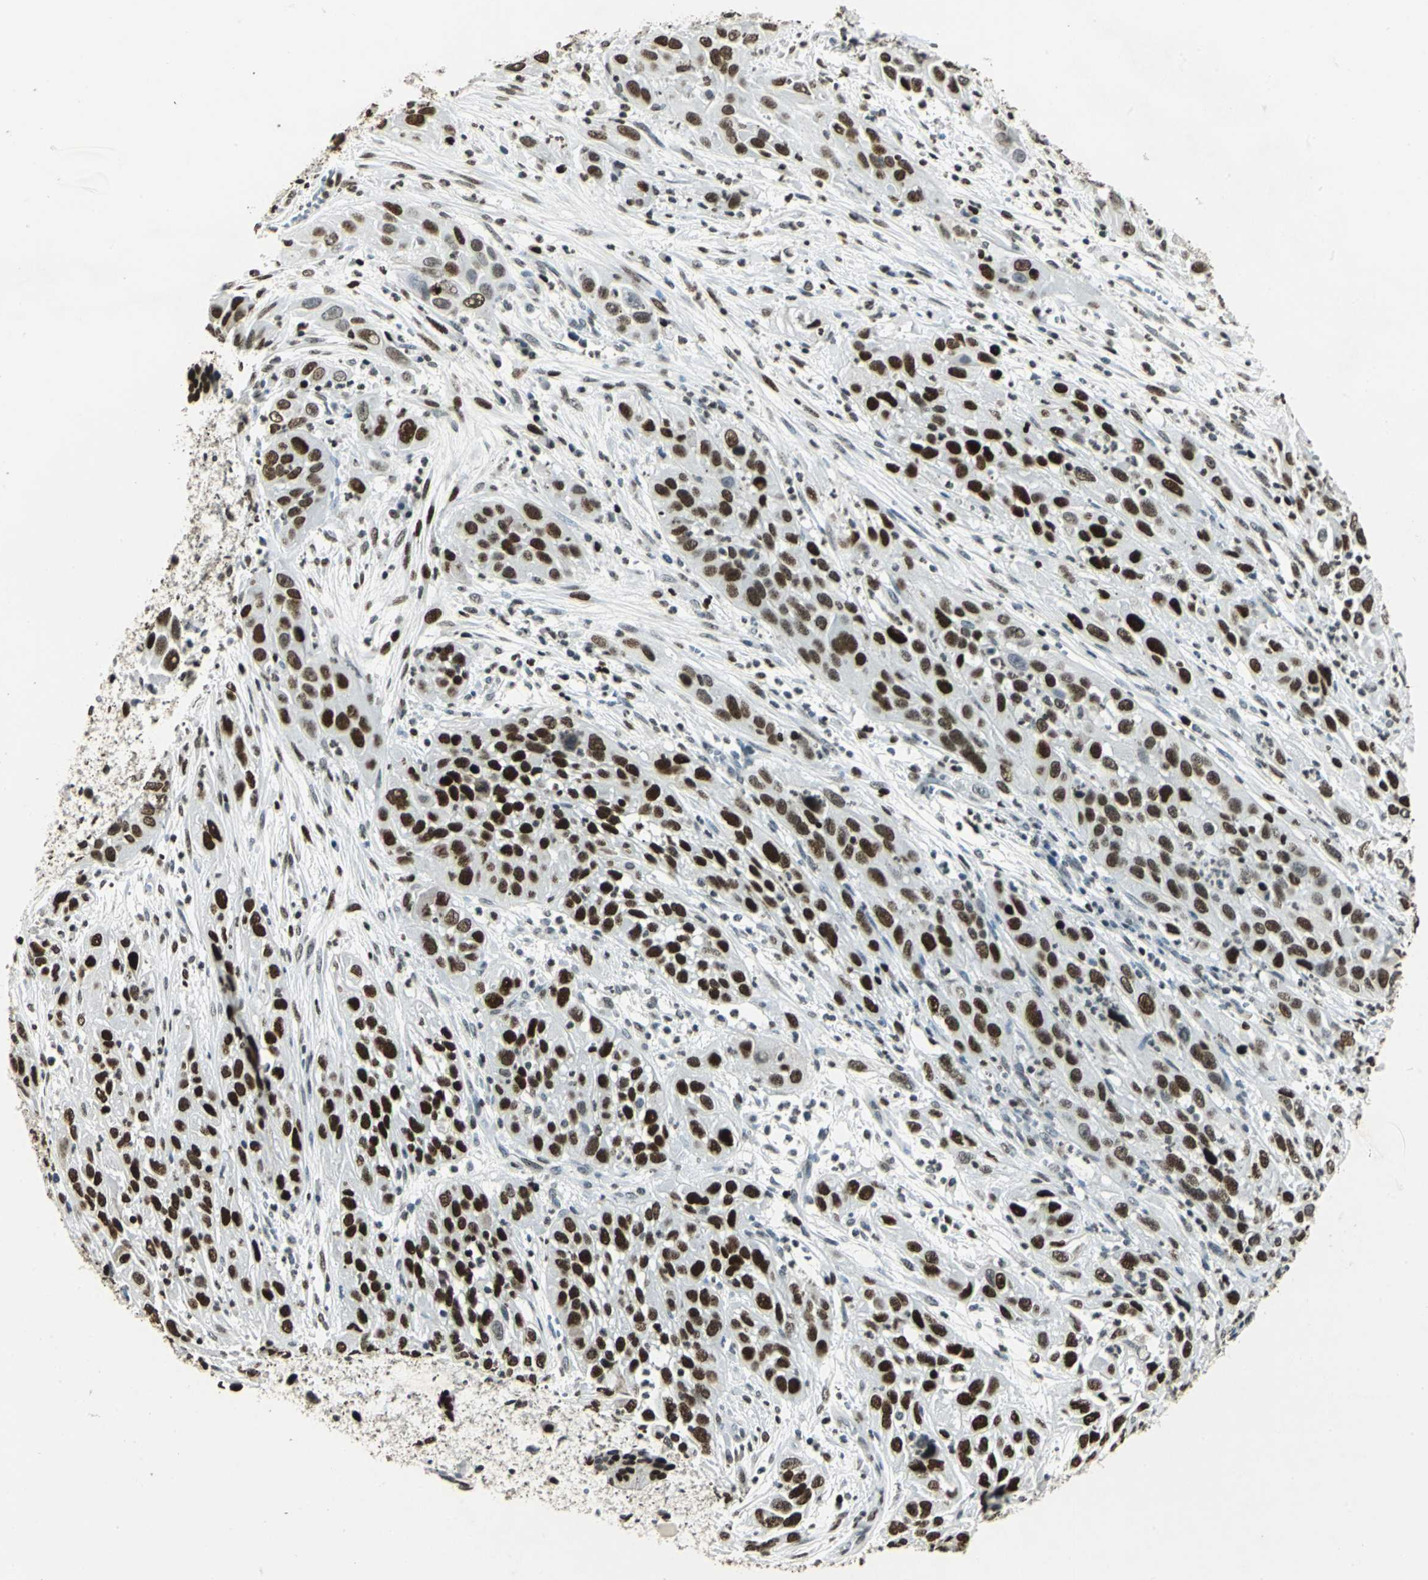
{"staining": {"intensity": "strong", "quantity": ">75%", "location": "nuclear"}, "tissue": "cervical cancer", "cell_type": "Tumor cells", "image_type": "cancer", "snomed": [{"axis": "morphology", "description": "Squamous cell carcinoma, NOS"}, {"axis": "topography", "description": "Cervix"}], "caption": "Immunohistochemical staining of cervical squamous cell carcinoma displays high levels of strong nuclear expression in about >75% of tumor cells.", "gene": "MCM4", "patient": {"sex": "female", "age": 32}}